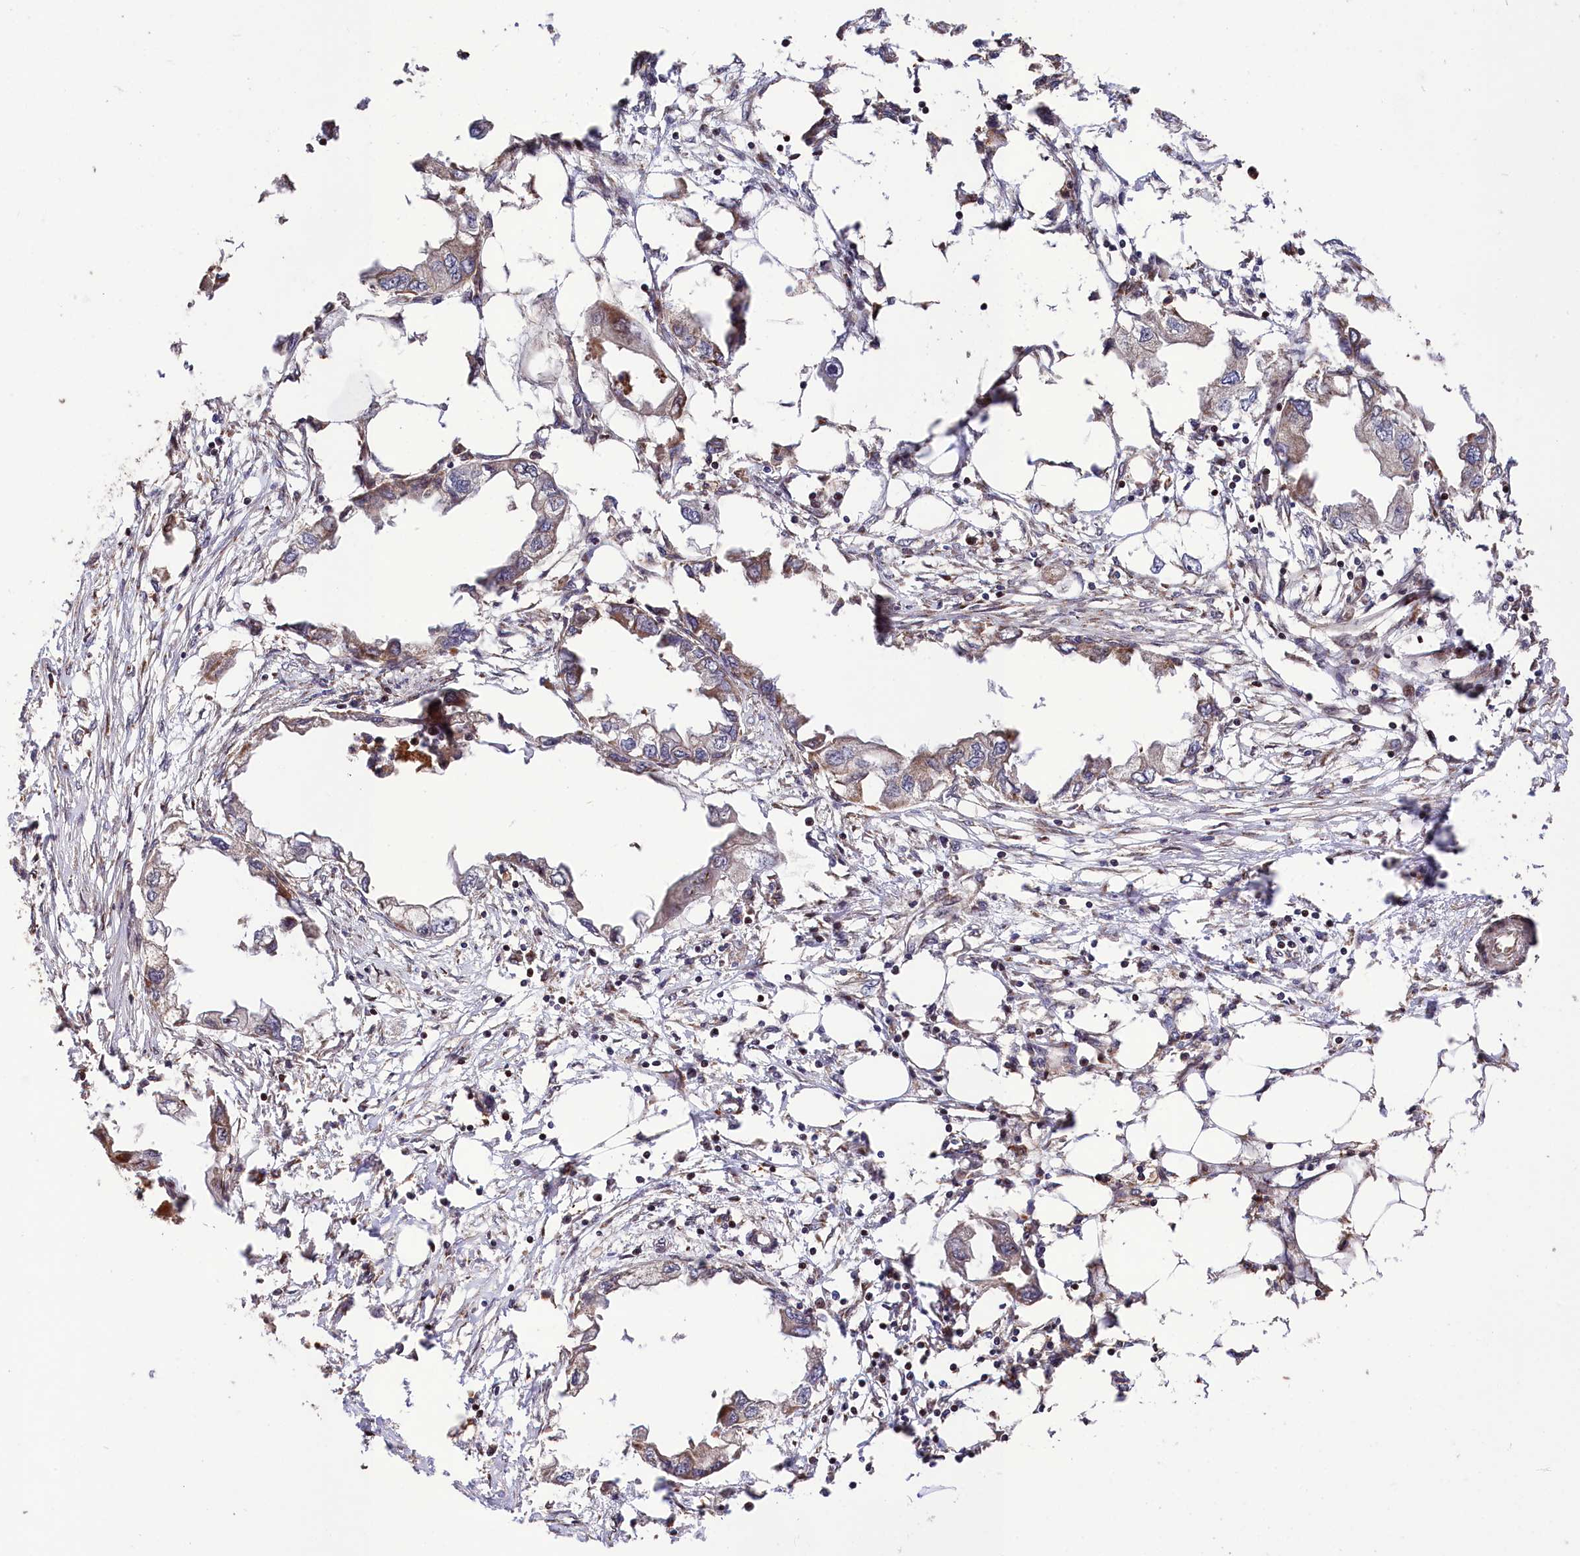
{"staining": {"intensity": "weak", "quantity": "25%-75%", "location": "cytoplasmic/membranous"}, "tissue": "endometrial cancer", "cell_type": "Tumor cells", "image_type": "cancer", "snomed": [{"axis": "morphology", "description": "Adenocarcinoma, NOS"}, {"axis": "morphology", "description": "Adenocarcinoma, metastatic, NOS"}, {"axis": "topography", "description": "Adipose tissue"}, {"axis": "topography", "description": "Endometrium"}], "caption": "Immunohistochemical staining of metastatic adenocarcinoma (endometrial) demonstrates weak cytoplasmic/membranous protein expression in approximately 25%-75% of tumor cells. Using DAB (3,3'-diaminobenzidine) (brown) and hematoxylin (blue) stains, captured at high magnification using brightfield microscopy.", "gene": "TNKS1BP1", "patient": {"sex": "female", "age": 67}}